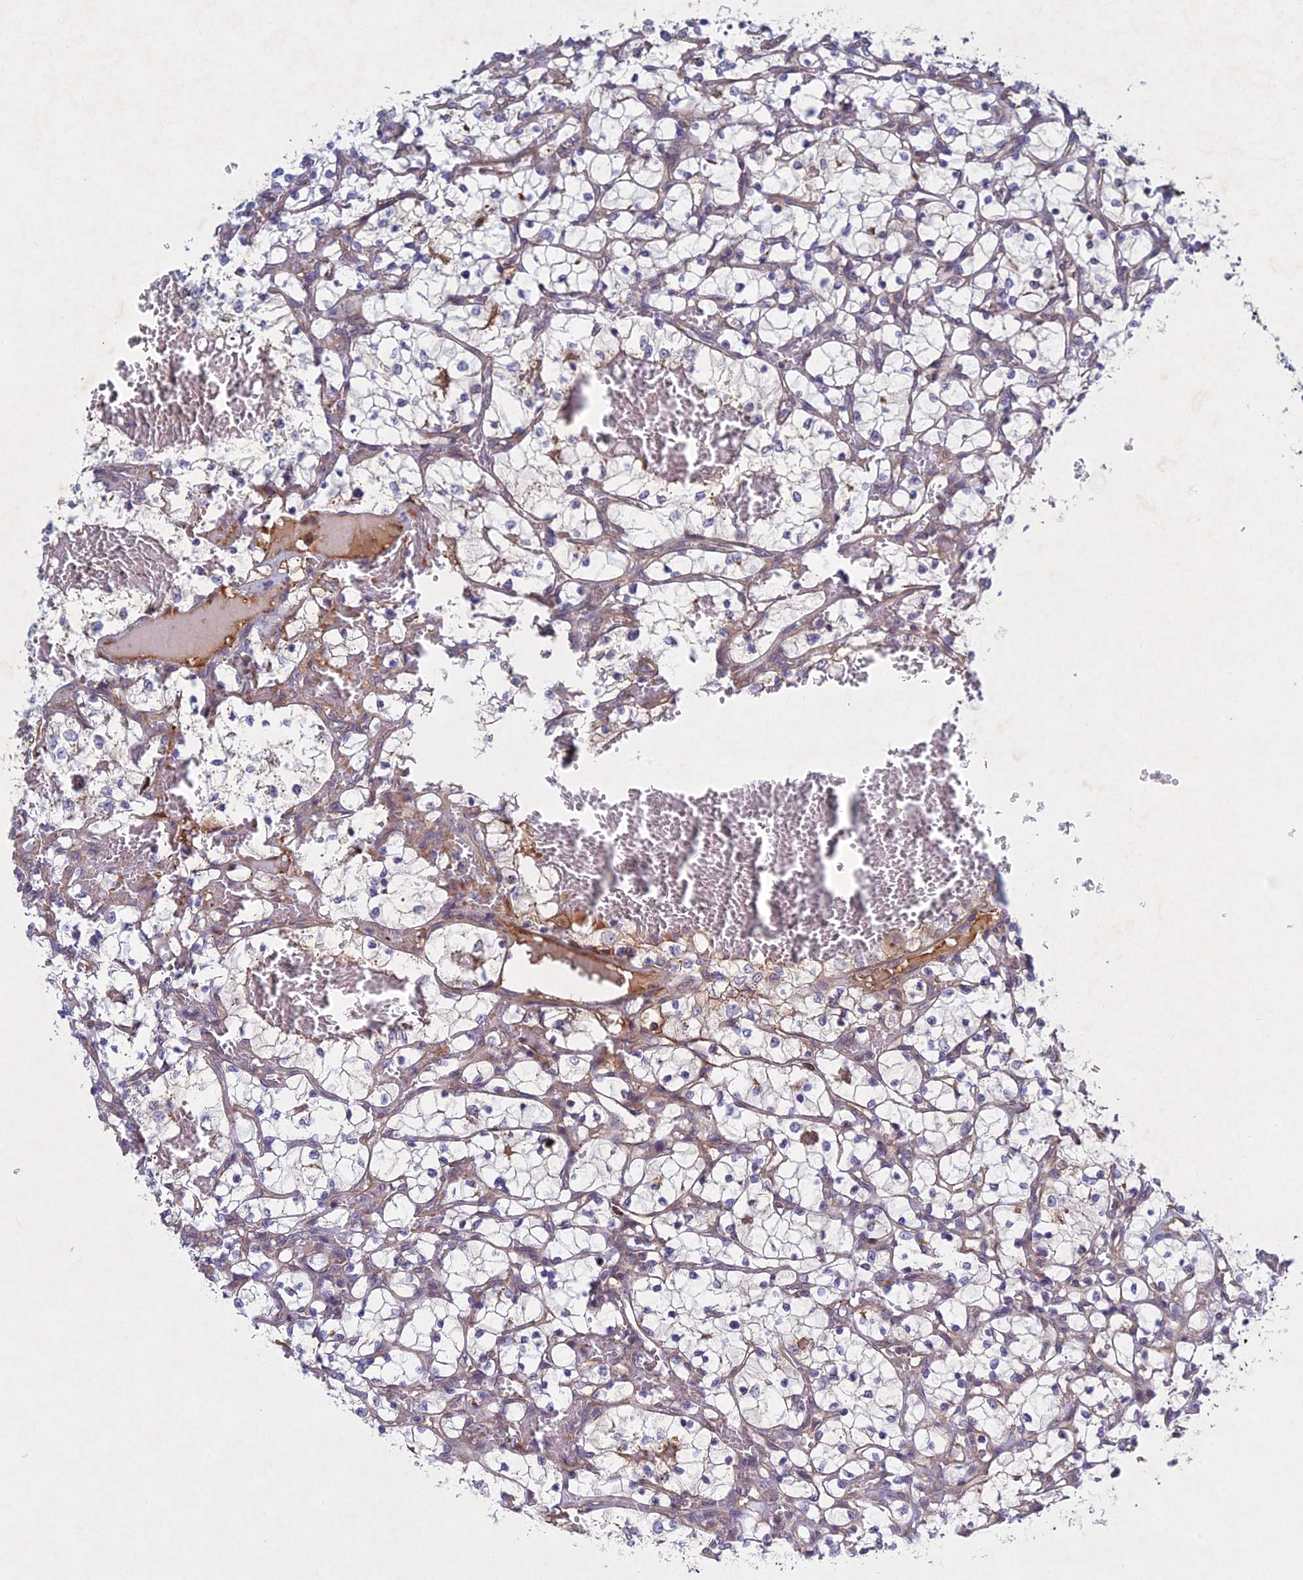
{"staining": {"intensity": "negative", "quantity": "none", "location": "none"}, "tissue": "renal cancer", "cell_type": "Tumor cells", "image_type": "cancer", "snomed": [{"axis": "morphology", "description": "Adenocarcinoma, NOS"}, {"axis": "topography", "description": "Kidney"}], "caption": "DAB (3,3'-diaminobenzidine) immunohistochemical staining of human adenocarcinoma (renal) demonstrates no significant staining in tumor cells.", "gene": "PTHLH", "patient": {"sex": "female", "age": 69}}